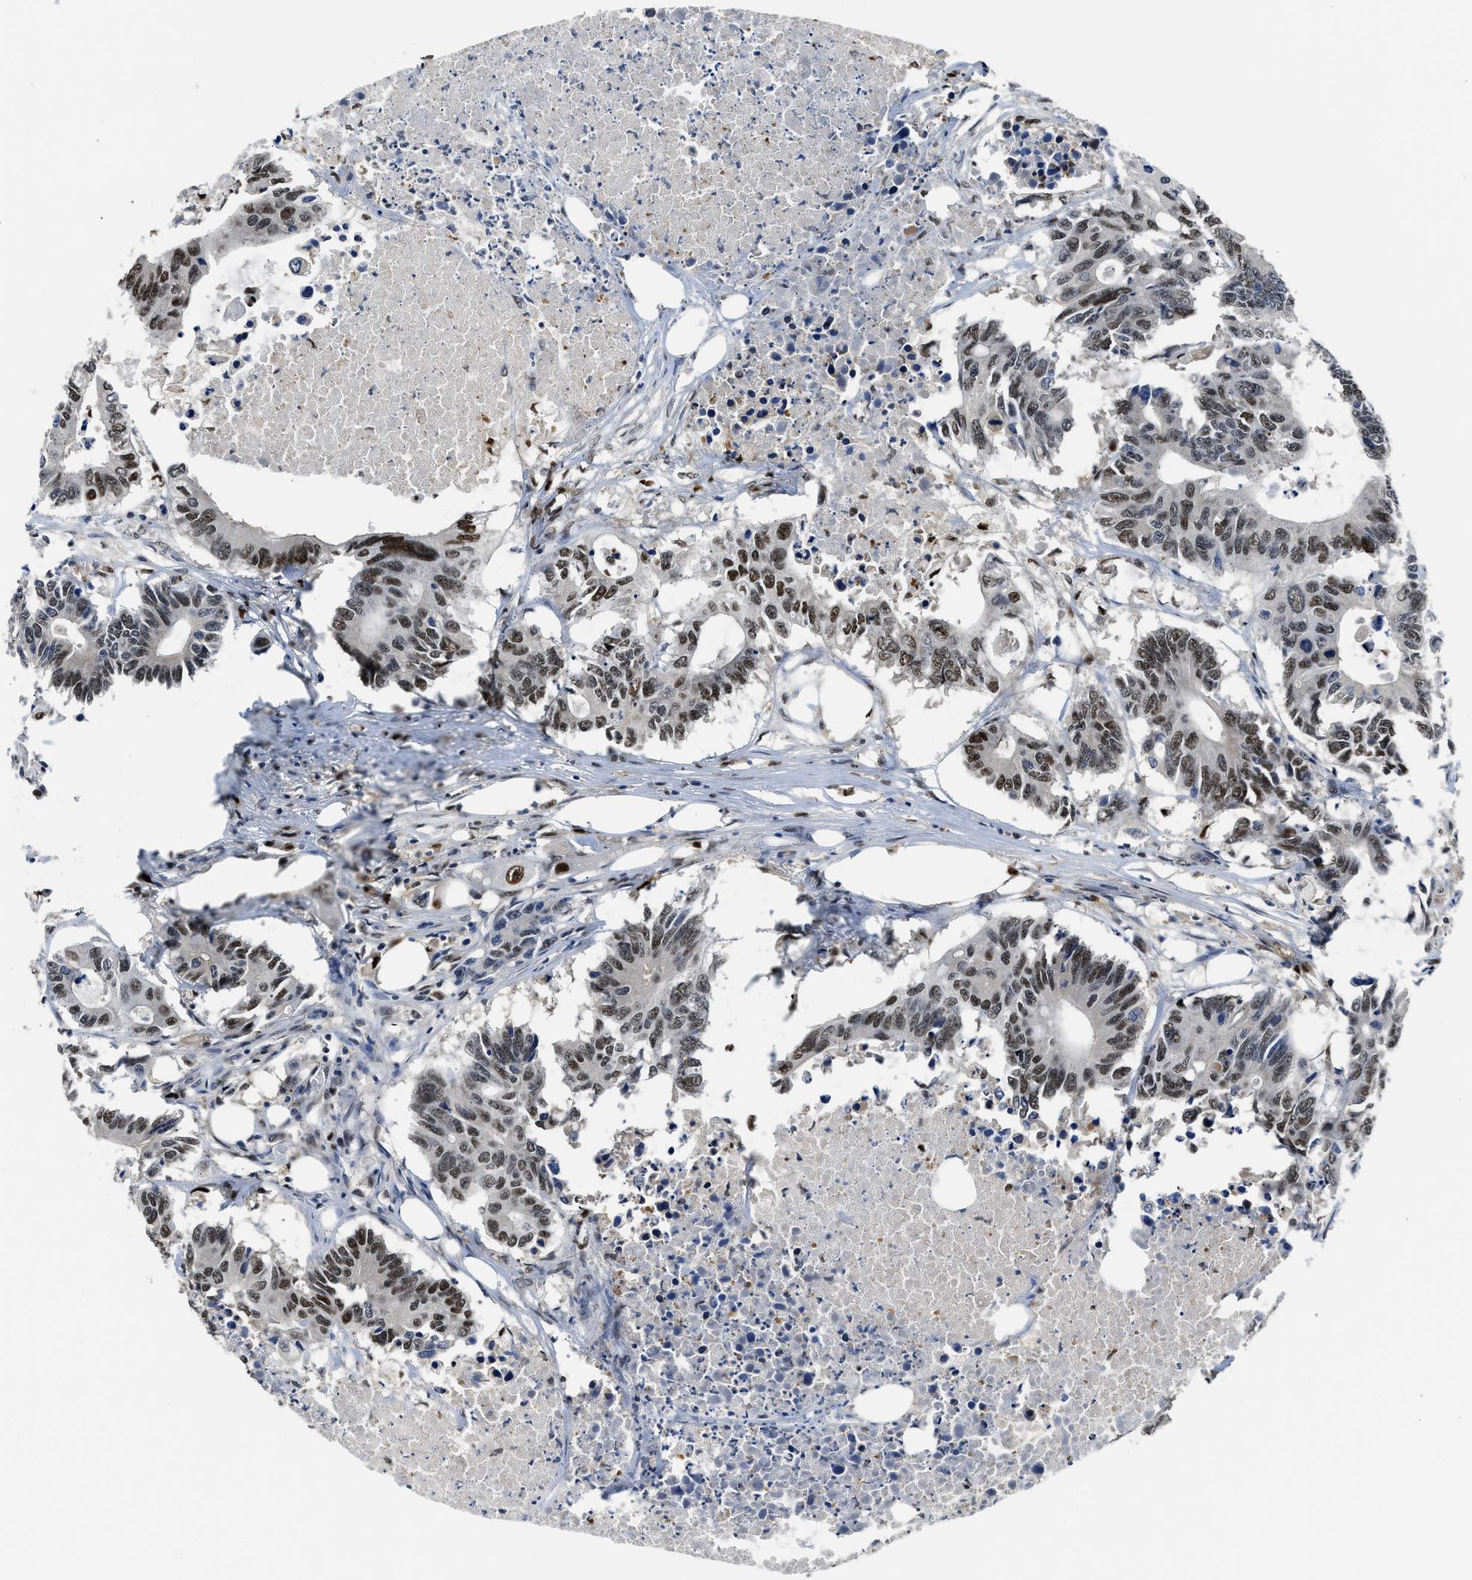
{"staining": {"intensity": "moderate", "quantity": ">75%", "location": "nuclear"}, "tissue": "colorectal cancer", "cell_type": "Tumor cells", "image_type": "cancer", "snomed": [{"axis": "morphology", "description": "Adenocarcinoma, NOS"}, {"axis": "topography", "description": "Colon"}], "caption": "Moderate nuclear protein positivity is appreciated in about >75% of tumor cells in colorectal cancer. (DAB IHC, brown staining for protein, blue staining for nuclei).", "gene": "ALX1", "patient": {"sex": "male", "age": 71}}